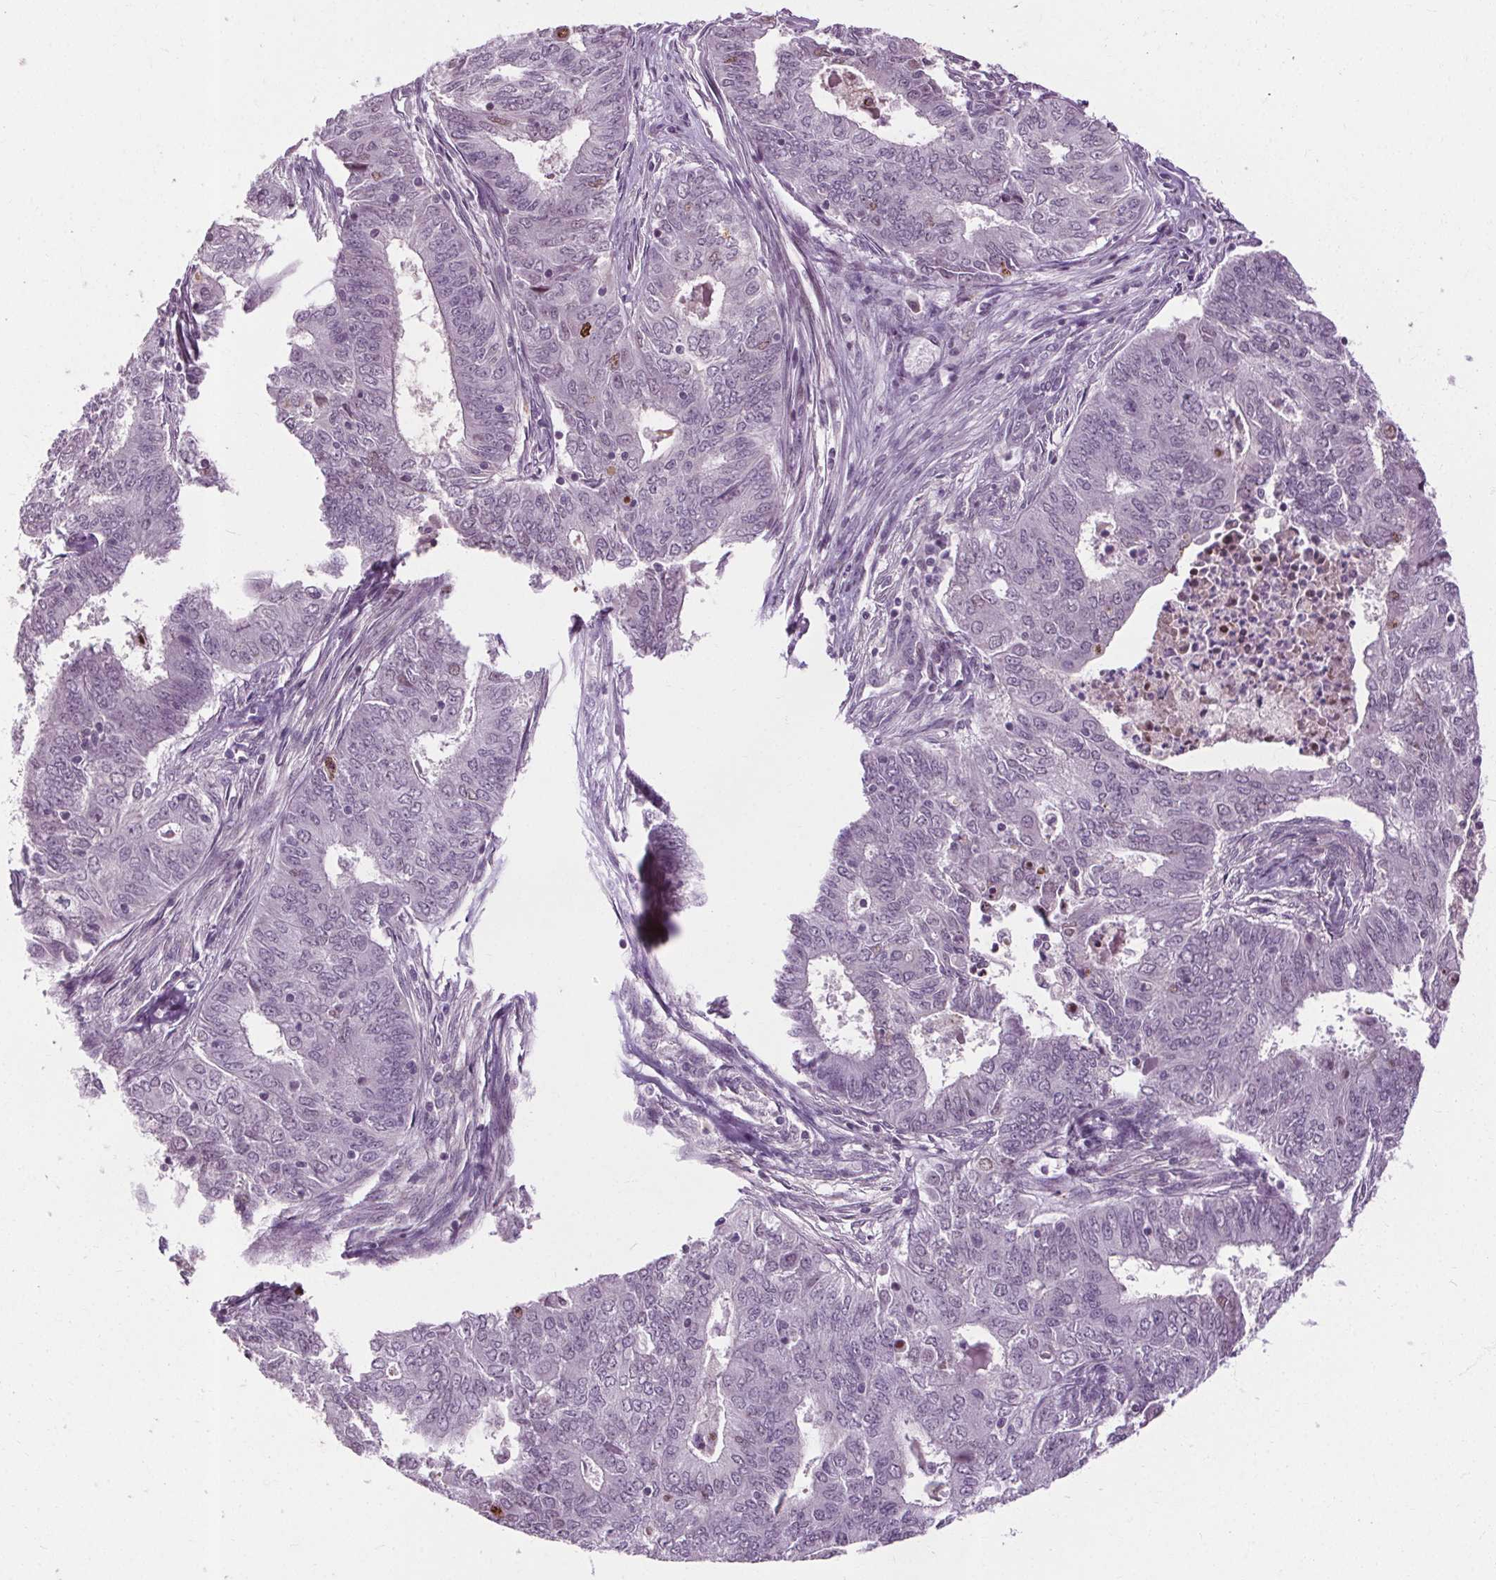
{"staining": {"intensity": "negative", "quantity": "none", "location": "none"}, "tissue": "endometrial cancer", "cell_type": "Tumor cells", "image_type": "cancer", "snomed": [{"axis": "morphology", "description": "Adenocarcinoma, NOS"}, {"axis": "topography", "description": "Endometrium"}], "caption": "This is an immunohistochemistry (IHC) histopathology image of endometrial cancer (adenocarcinoma). There is no positivity in tumor cells.", "gene": "CEBPA", "patient": {"sex": "female", "age": 62}}